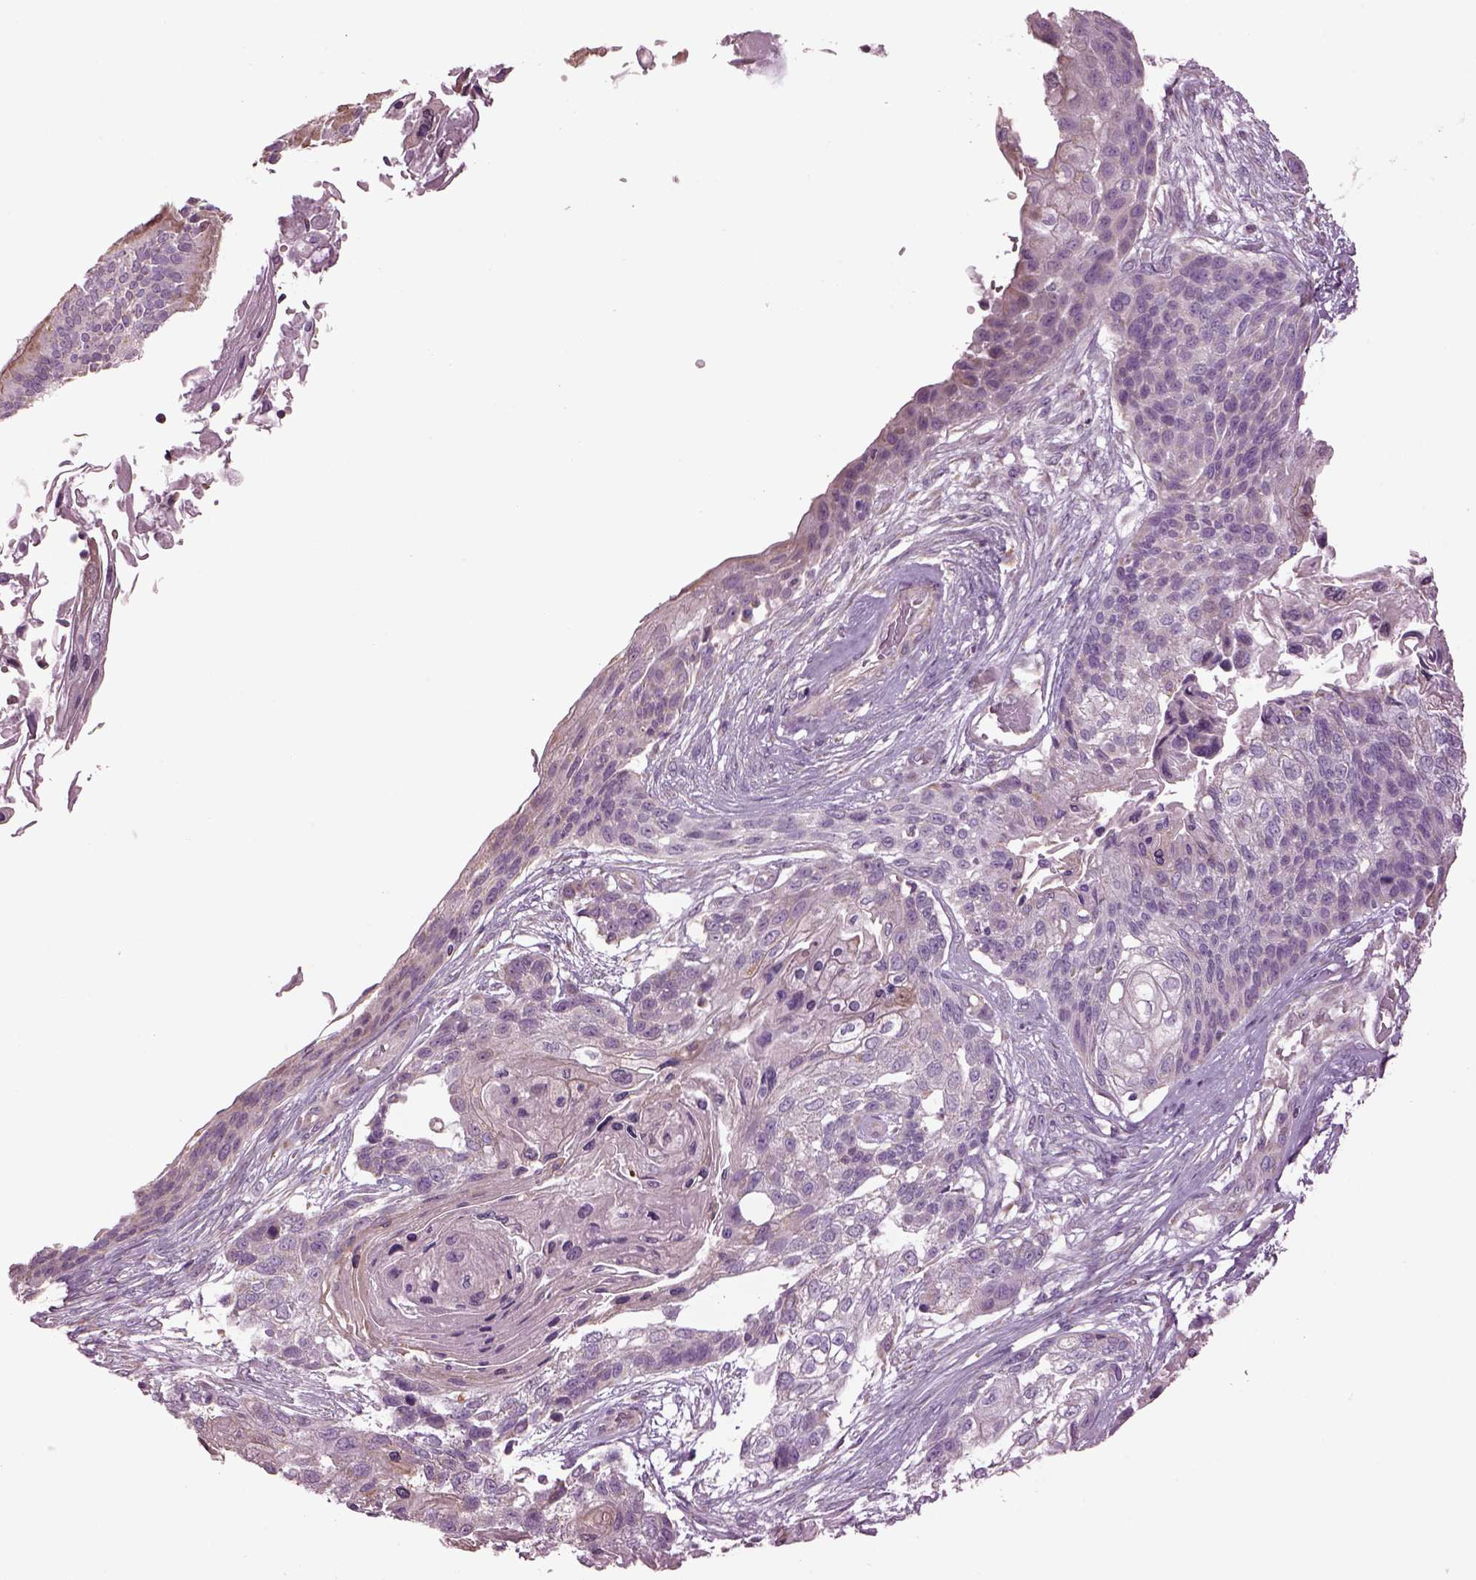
{"staining": {"intensity": "negative", "quantity": "none", "location": "none"}, "tissue": "lung cancer", "cell_type": "Tumor cells", "image_type": "cancer", "snomed": [{"axis": "morphology", "description": "Squamous cell carcinoma, NOS"}, {"axis": "topography", "description": "Lung"}], "caption": "An immunohistochemistry micrograph of lung cancer is shown. There is no staining in tumor cells of lung cancer.", "gene": "SPATA7", "patient": {"sex": "male", "age": 69}}